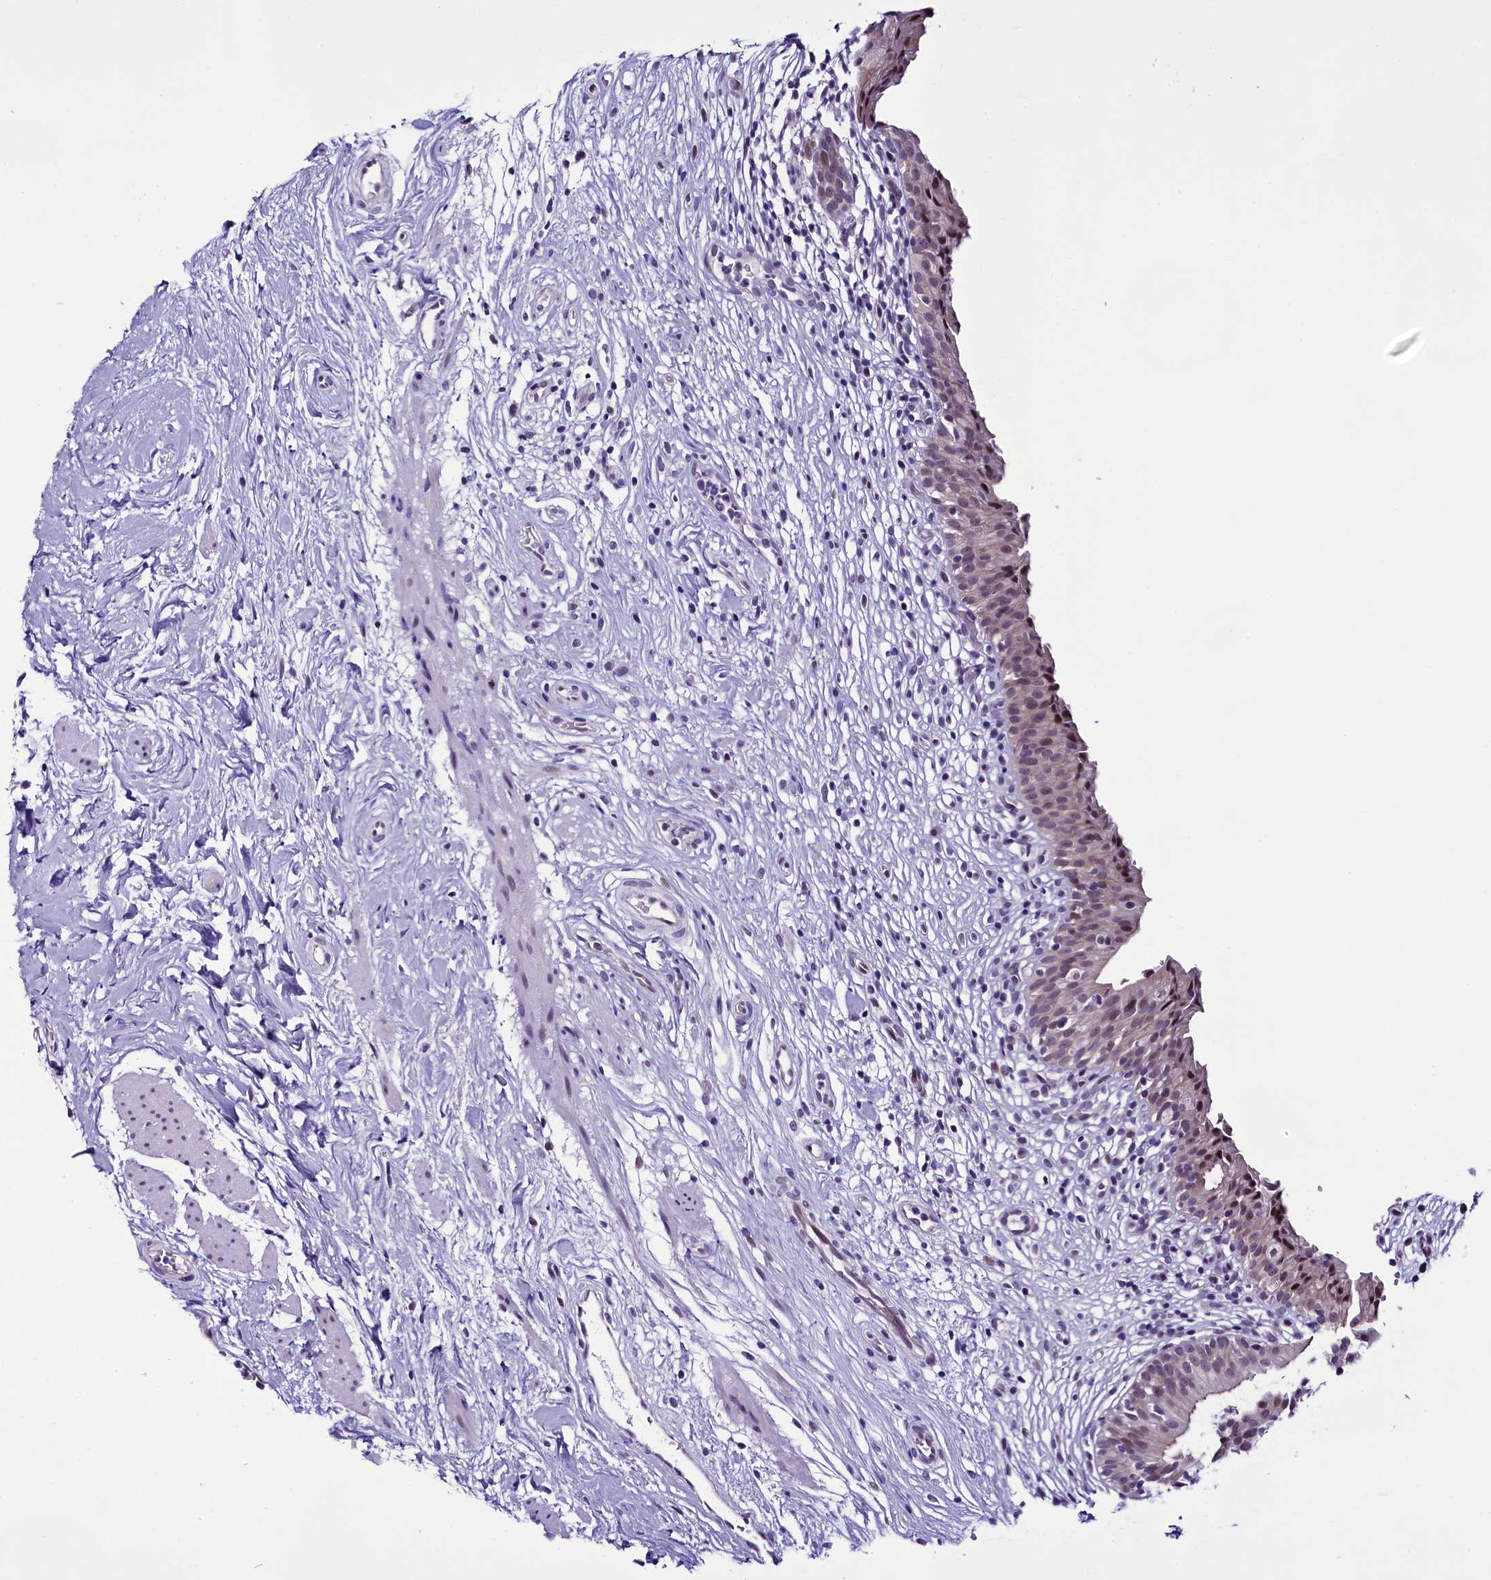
{"staining": {"intensity": "moderate", "quantity": "<25%", "location": "nuclear"}, "tissue": "urinary bladder", "cell_type": "Urothelial cells", "image_type": "normal", "snomed": [{"axis": "morphology", "description": "Normal tissue, NOS"}, {"axis": "morphology", "description": "Inflammation, NOS"}, {"axis": "topography", "description": "Urinary bladder"}], "caption": "Normal urinary bladder exhibits moderate nuclear positivity in approximately <25% of urothelial cells (Brightfield microscopy of DAB IHC at high magnification)..", "gene": "CCDC106", "patient": {"sex": "male", "age": 63}}